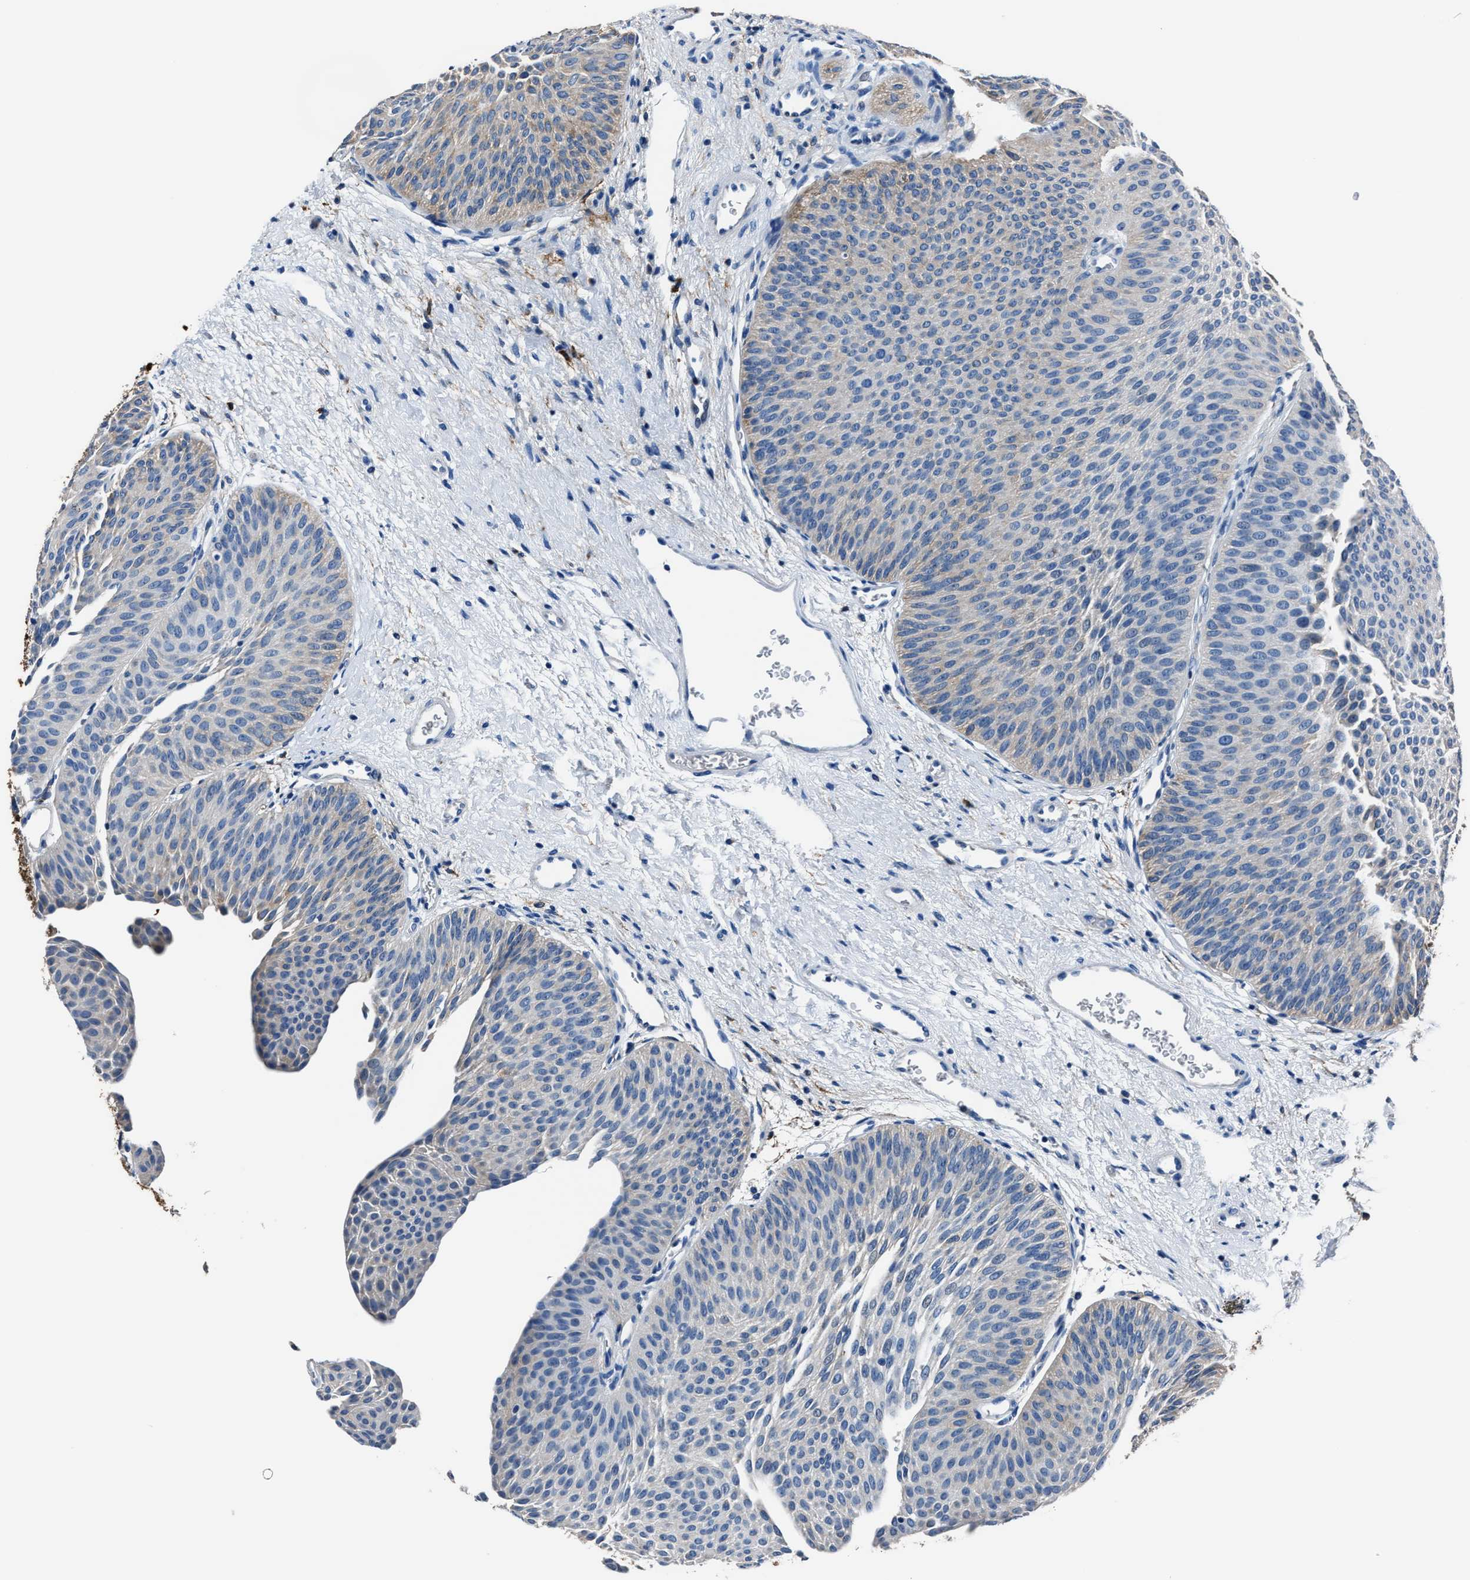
{"staining": {"intensity": "weak", "quantity": "<25%", "location": "cytoplasmic/membranous"}, "tissue": "urothelial cancer", "cell_type": "Tumor cells", "image_type": "cancer", "snomed": [{"axis": "morphology", "description": "Urothelial carcinoma, Low grade"}, {"axis": "topography", "description": "Urinary bladder"}], "caption": "High power microscopy photomicrograph of an immunohistochemistry micrograph of low-grade urothelial carcinoma, revealing no significant positivity in tumor cells. (DAB IHC with hematoxylin counter stain).", "gene": "FTL", "patient": {"sex": "female", "age": 60}}